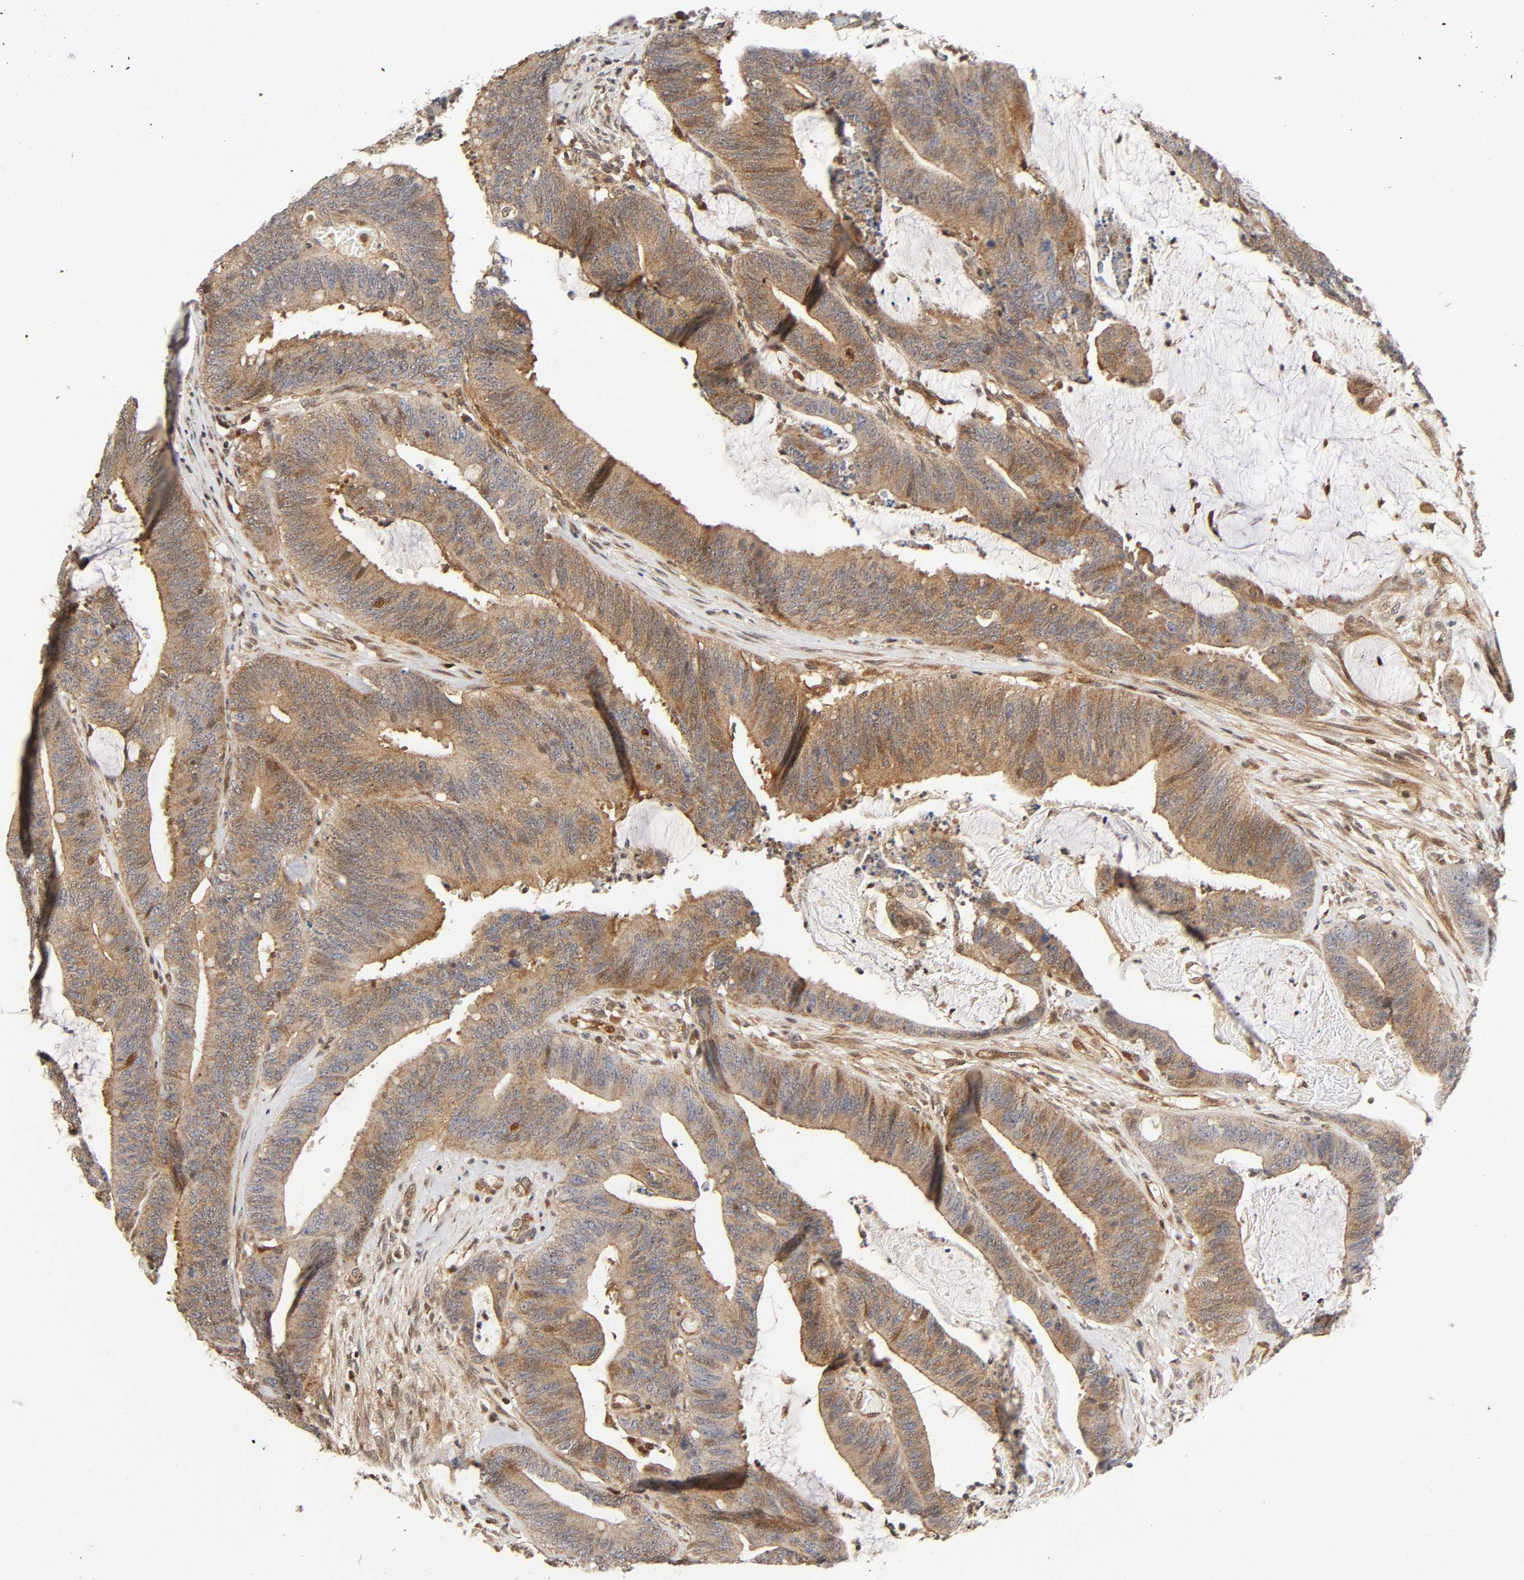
{"staining": {"intensity": "moderate", "quantity": ">75%", "location": "cytoplasmic/membranous"}, "tissue": "colorectal cancer", "cell_type": "Tumor cells", "image_type": "cancer", "snomed": [{"axis": "morphology", "description": "Adenocarcinoma, NOS"}, {"axis": "topography", "description": "Rectum"}], "caption": "Immunohistochemistry of colorectal cancer (adenocarcinoma) demonstrates medium levels of moderate cytoplasmic/membranous expression in about >75% of tumor cells.", "gene": "CASP9", "patient": {"sex": "female", "age": 66}}